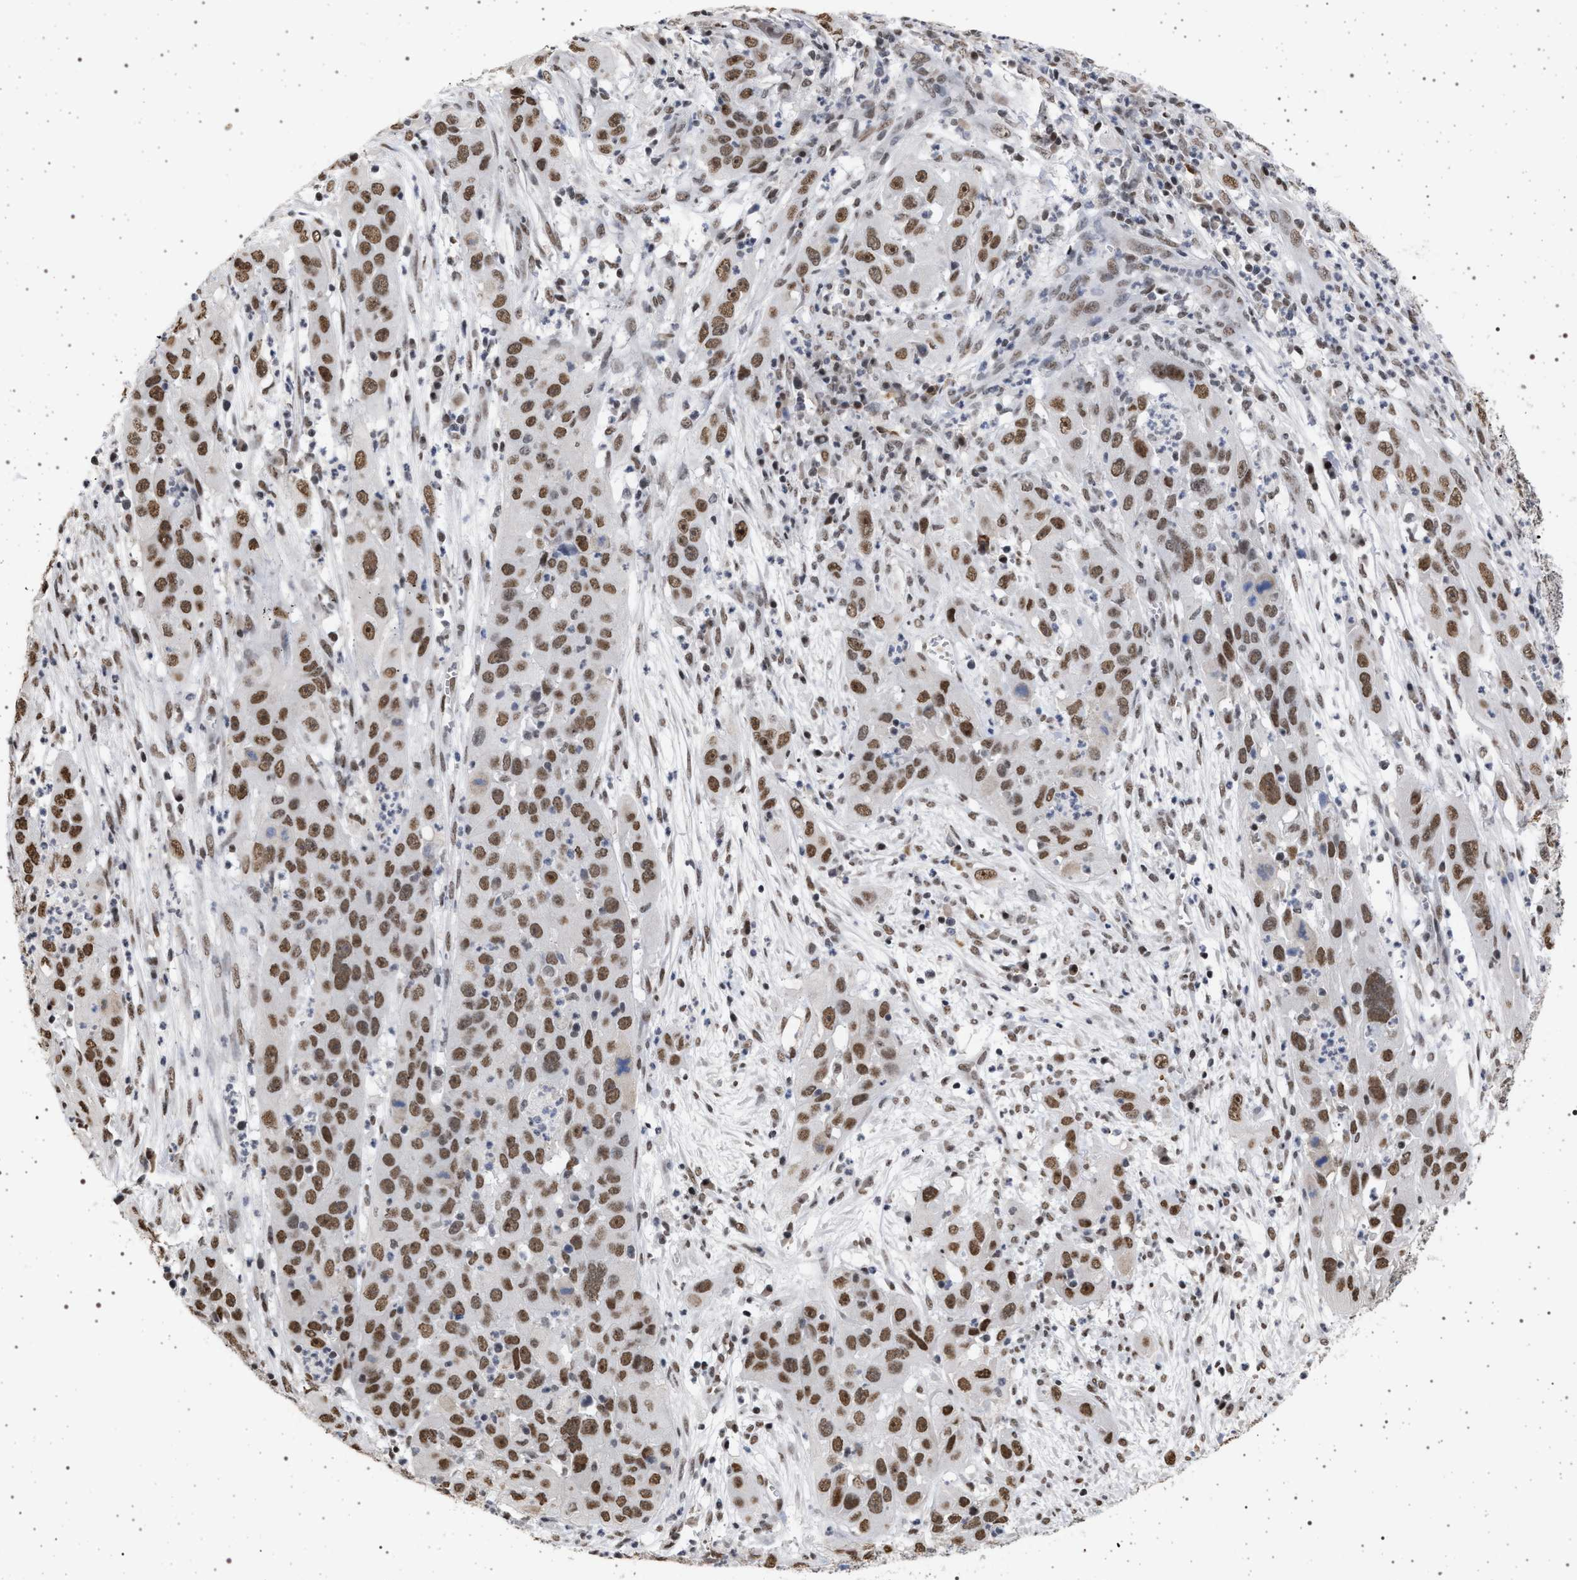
{"staining": {"intensity": "moderate", "quantity": ">75%", "location": "nuclear"}, "tissue": "cervical cancer", "cell_type": "Tumor cells", "image_type": "cancer", "snomed": [{"axis": "morphology", "description": "Squamous cell carcinoma, NOS"}, {"axis": "topography", "description": "Cervix"}], "caption": "Protein expression analysis of human cervical cancer (squamous cell carcinoma) reveals moderate nuclear expression in about >75% of tumor cells.", "gene": "PHF12", "patient": {"sex": "female", "age": 32}}